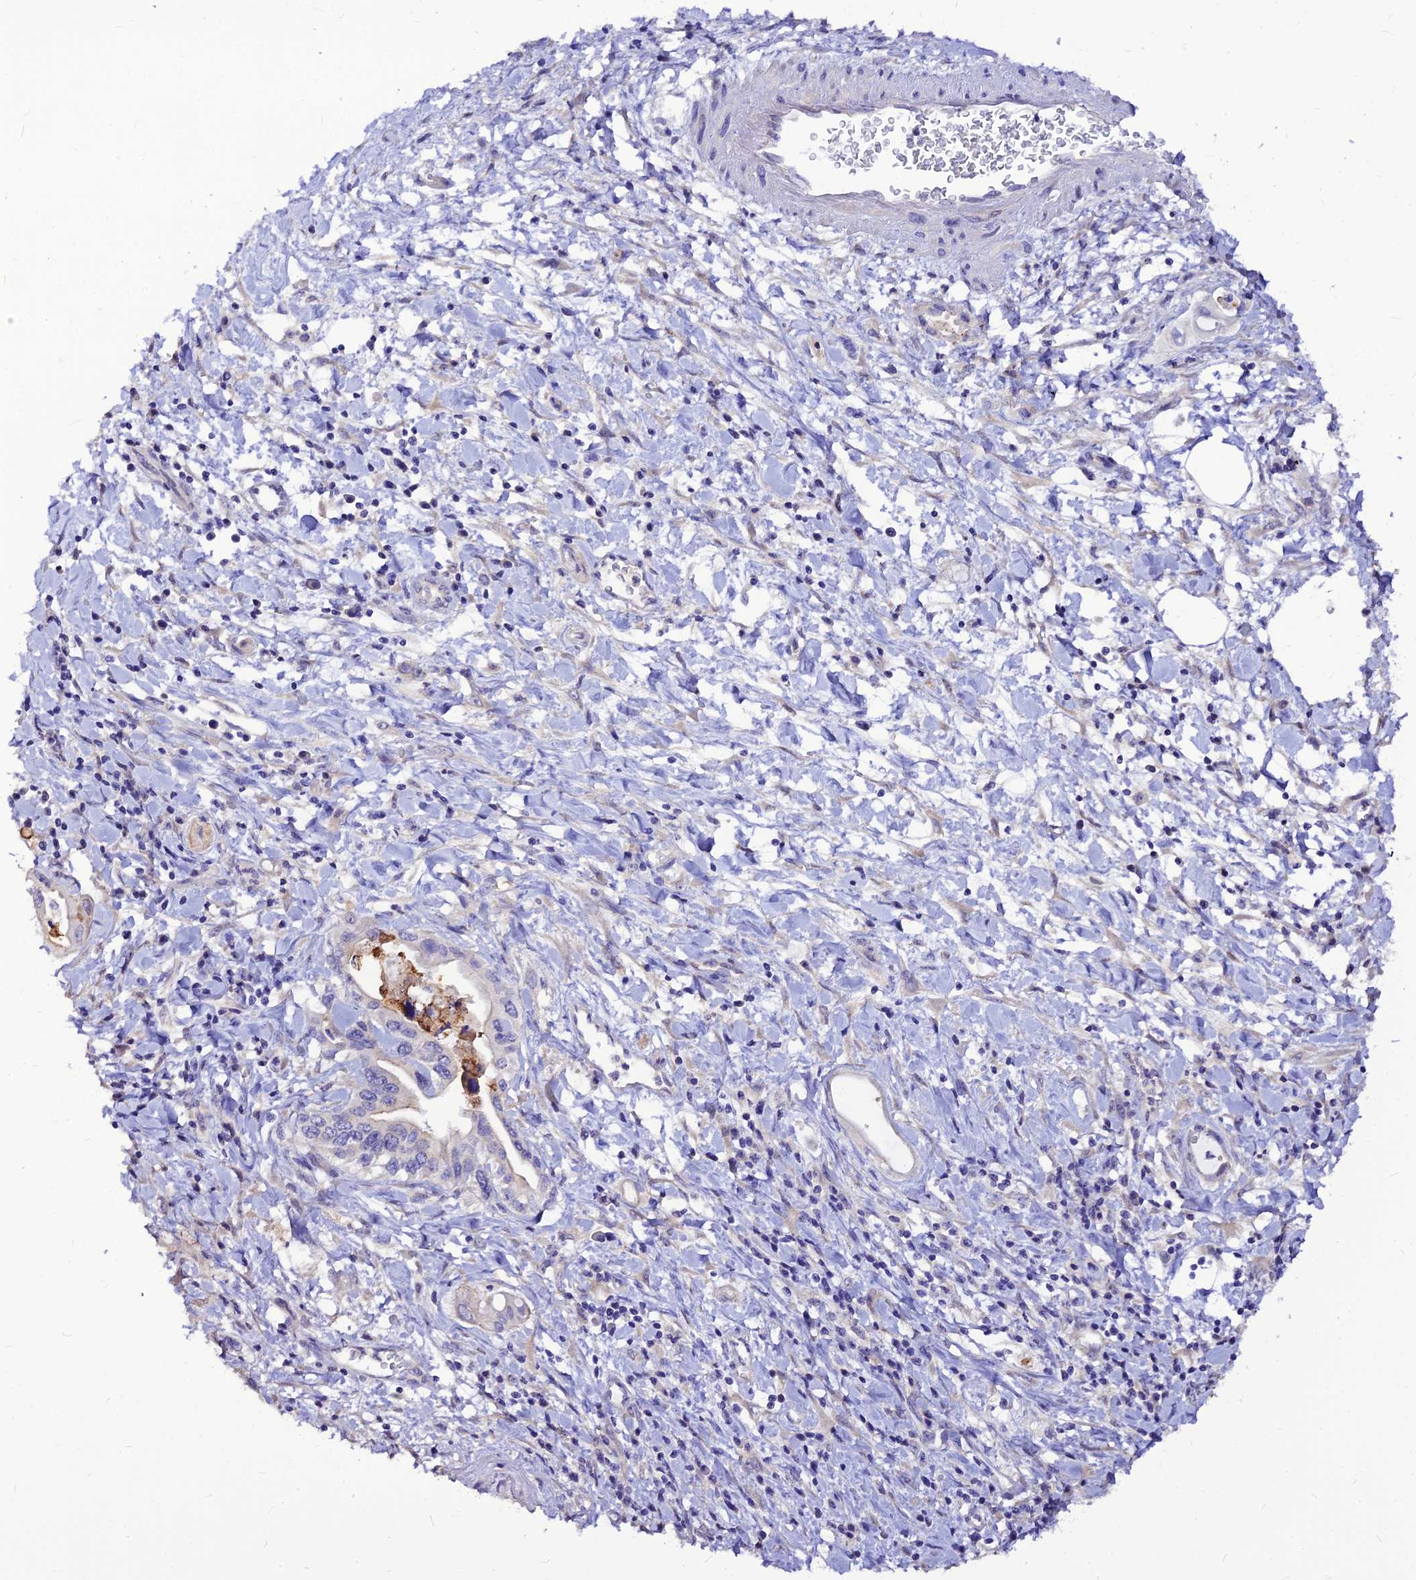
{"staining": {"intensity": "moderate", "quantity": "25%-75%", "location": "cytoplasmic/membranous"}, "tissue": "pancreatic cancer", "cell_type": "Tumor cells", "image_type": "cancer", "snomed": [{"axis": "morphology", "description": "Adenocarcinoma, NOS"}, {"axis": "topography", "description": "Pancreas"}], "caption": "Pancreatic adenocarcinoma stained with a protein marker displays moderate staining in tumor cells.", "gene": "CZIB", "patient": {"sex": "female", "age": 77}}